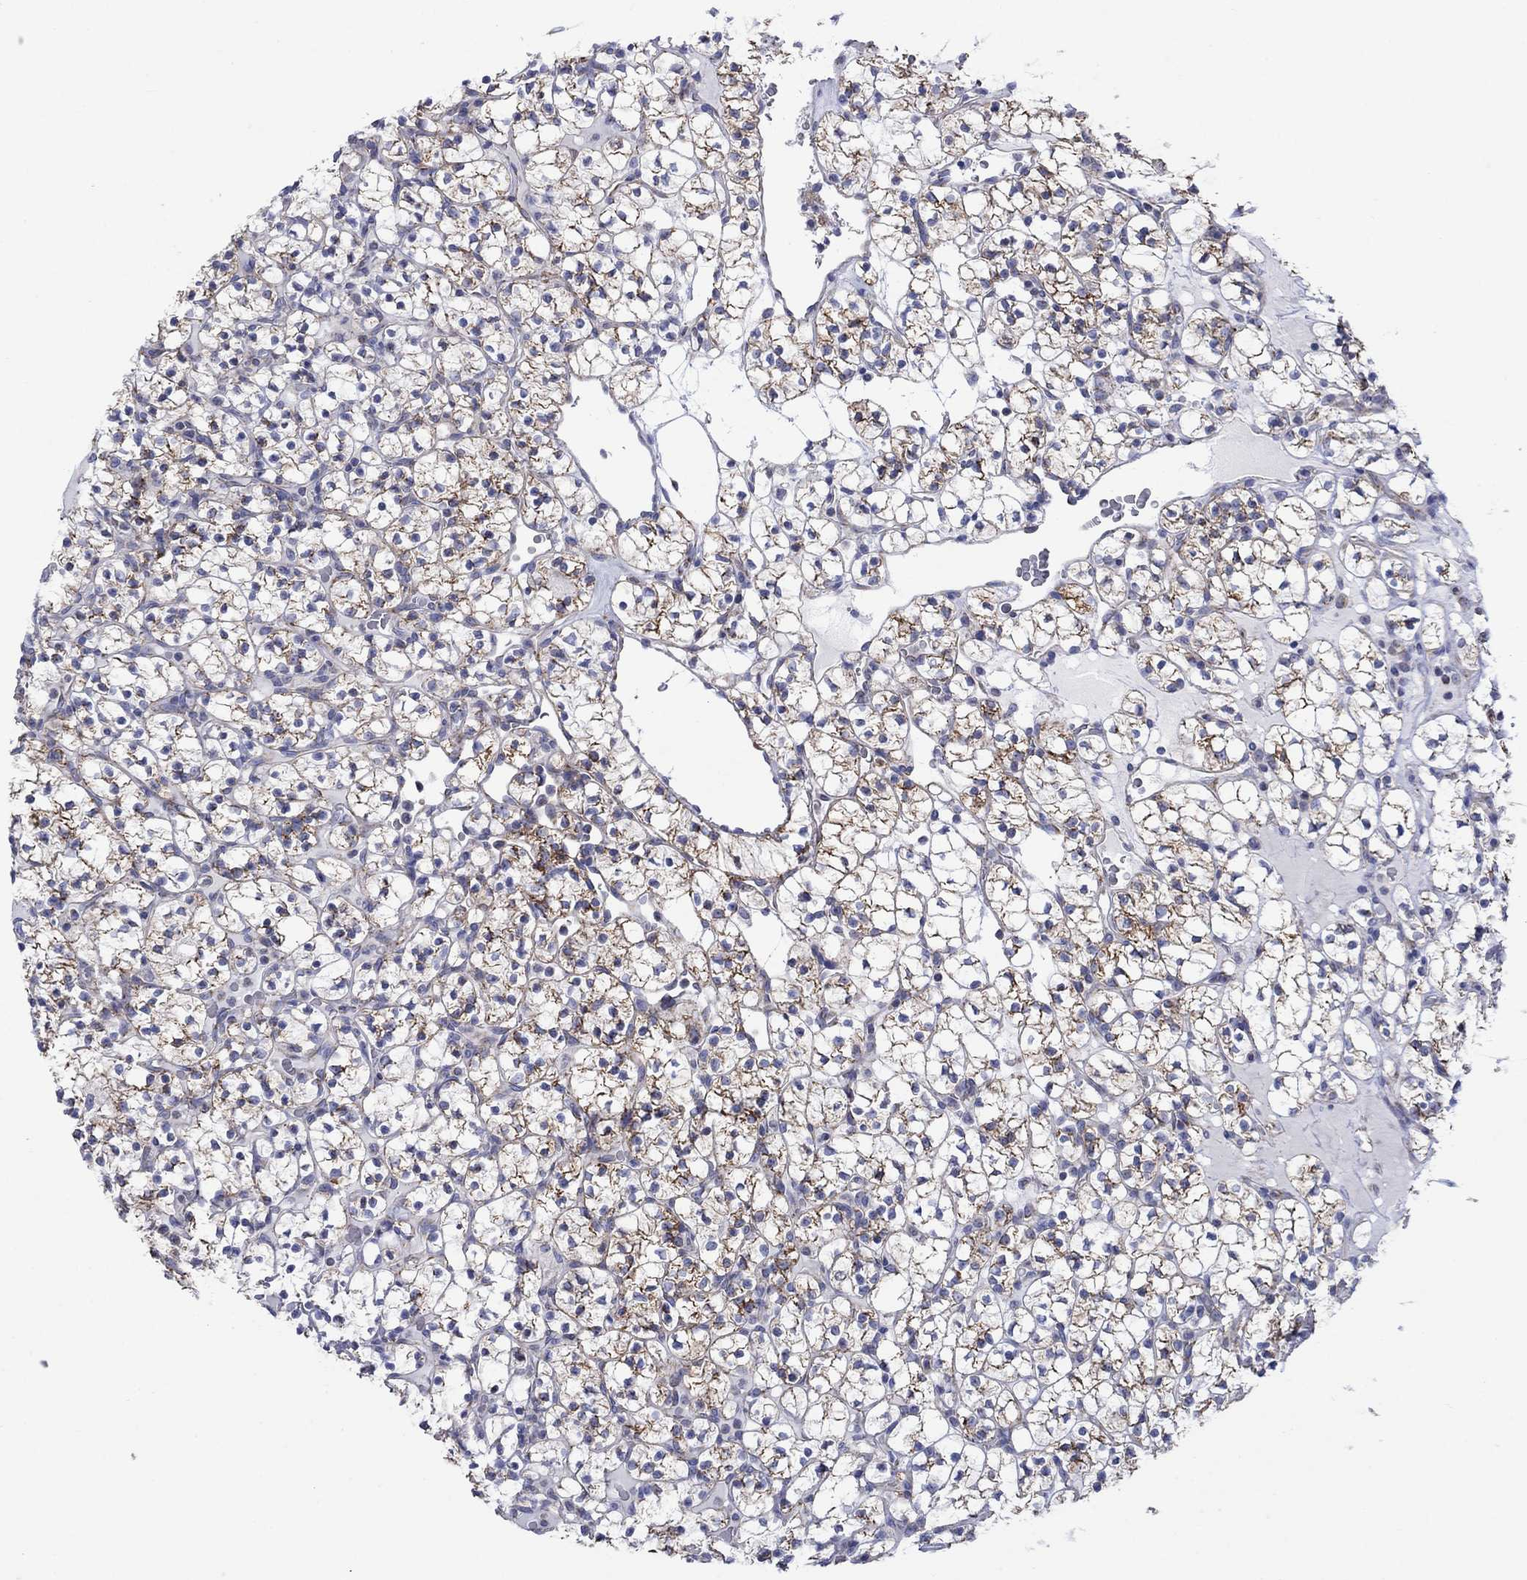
{"staining": {"intensity": "strong", "quantity": "<25%", "location": "cytoplasmic/membranous"}, "tissue": "renal cancer", "cell_type": "Tumor cells", "image_type": "cancer", "snomed": [{"axis": "morphology", "description": "Adenocarcinoma, NOS"}, {"axis": "topography", "description": "Kidney"}], "caption": "The histopathology image demonstrates staining of renal cancer (adenocarcinoma), revealing strong cytoplasmic/membranous protein staining (brown color) within tumor cells.", "gene": "CISD1", "patient": {"sex": "female", "age": 89}}